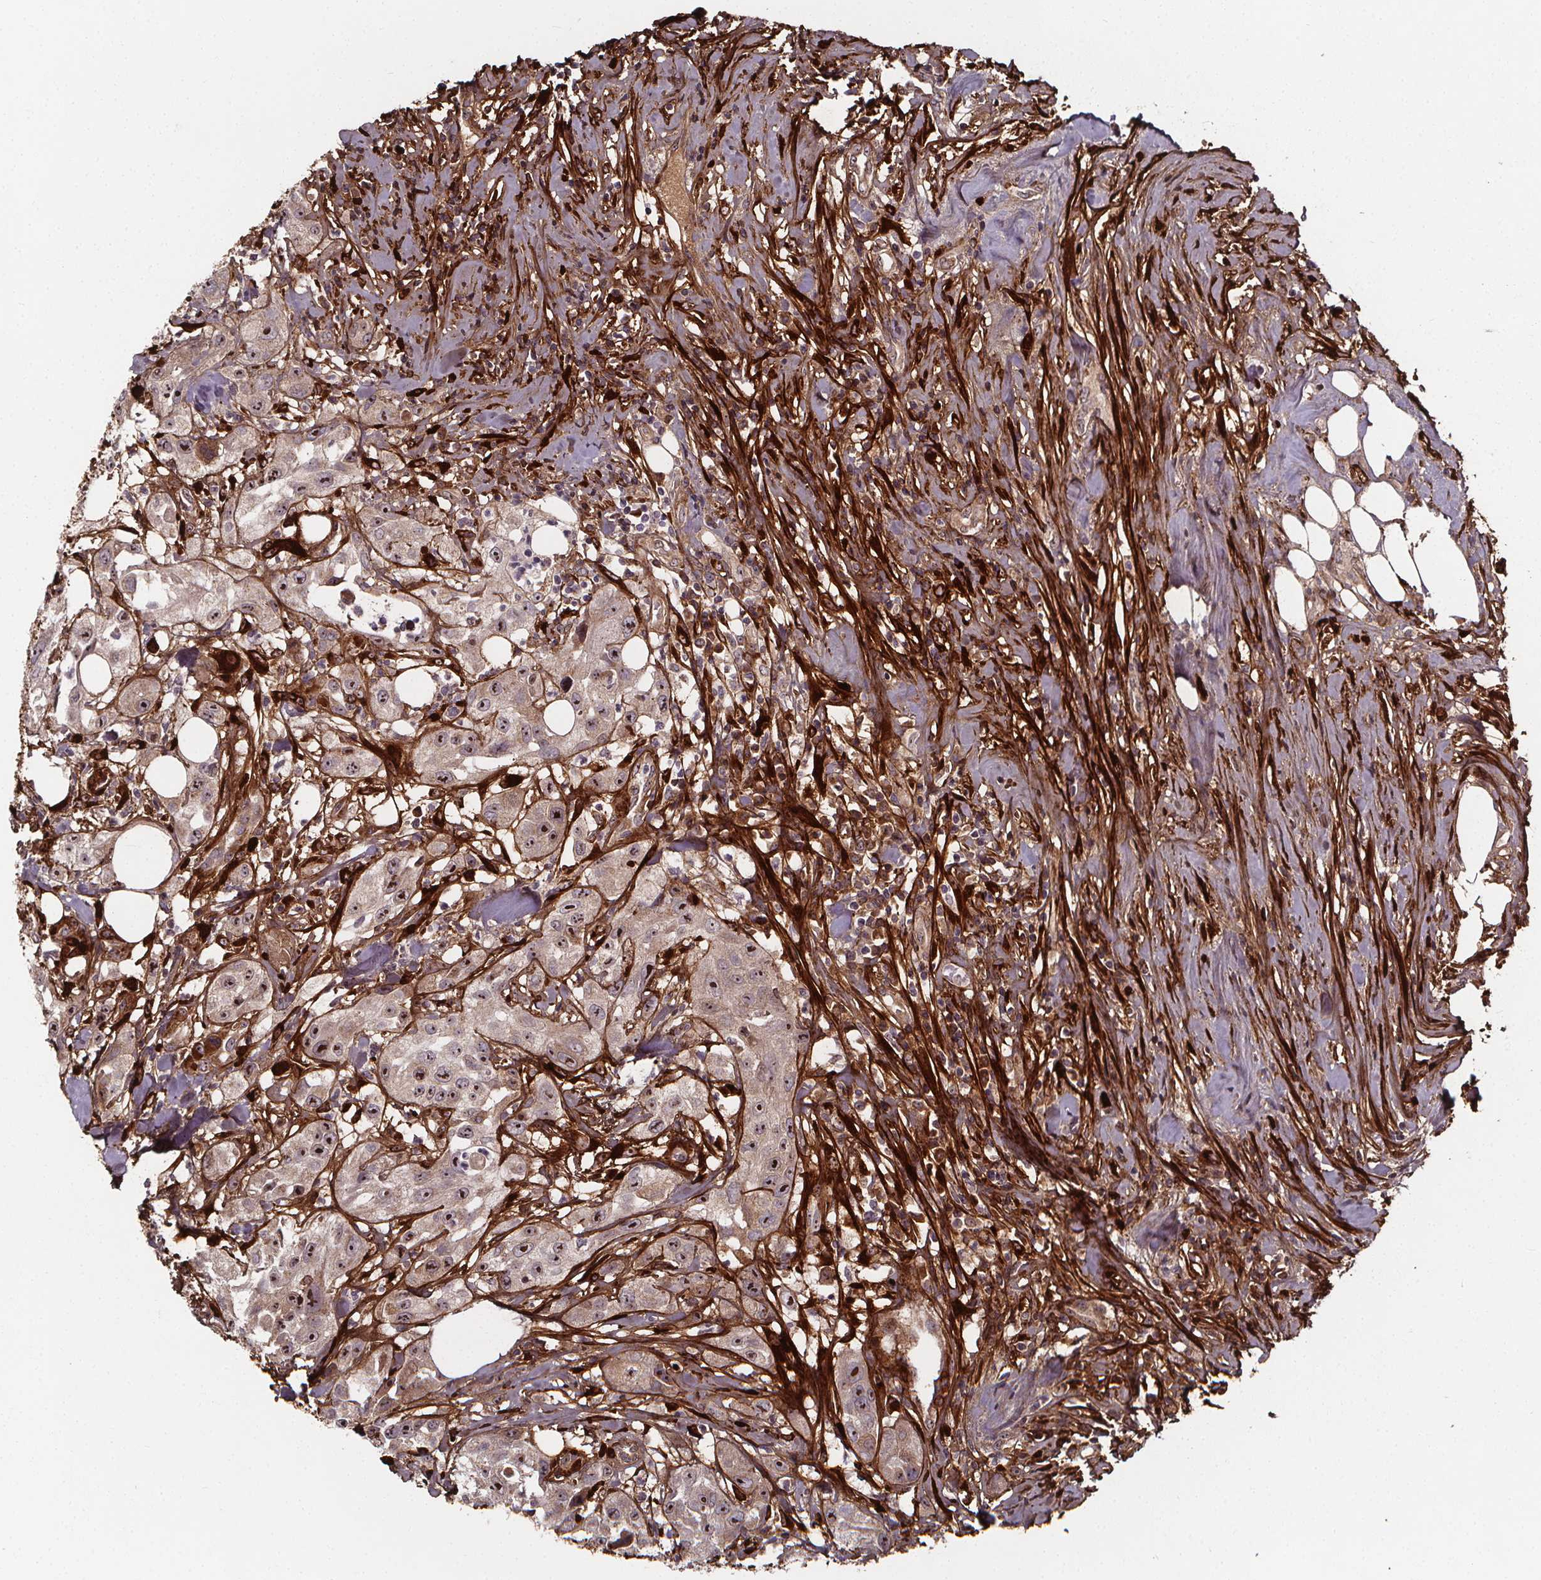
{"staining": {"intensity": "moderate", "quantity": "25%-75%", "location": "nuclear"}, "tissue": "urothelial cancer", "cell_type": "Tumor cells", "image_type": "cancer", "snomed": [{"axis": "morphology", "description": "Urothelial carcinoma, High grade"}, {"axis": "topography", "description": "Urinary bladder"}], "caption": "This is a micrograph of immunohistochemistry staining of urothelial carcinoma (high-grade), which shows moderate positivity in the nuclear of tumor cells.", "gene": "AEBP1", "patient": {"sex": "male", "age": 79}}